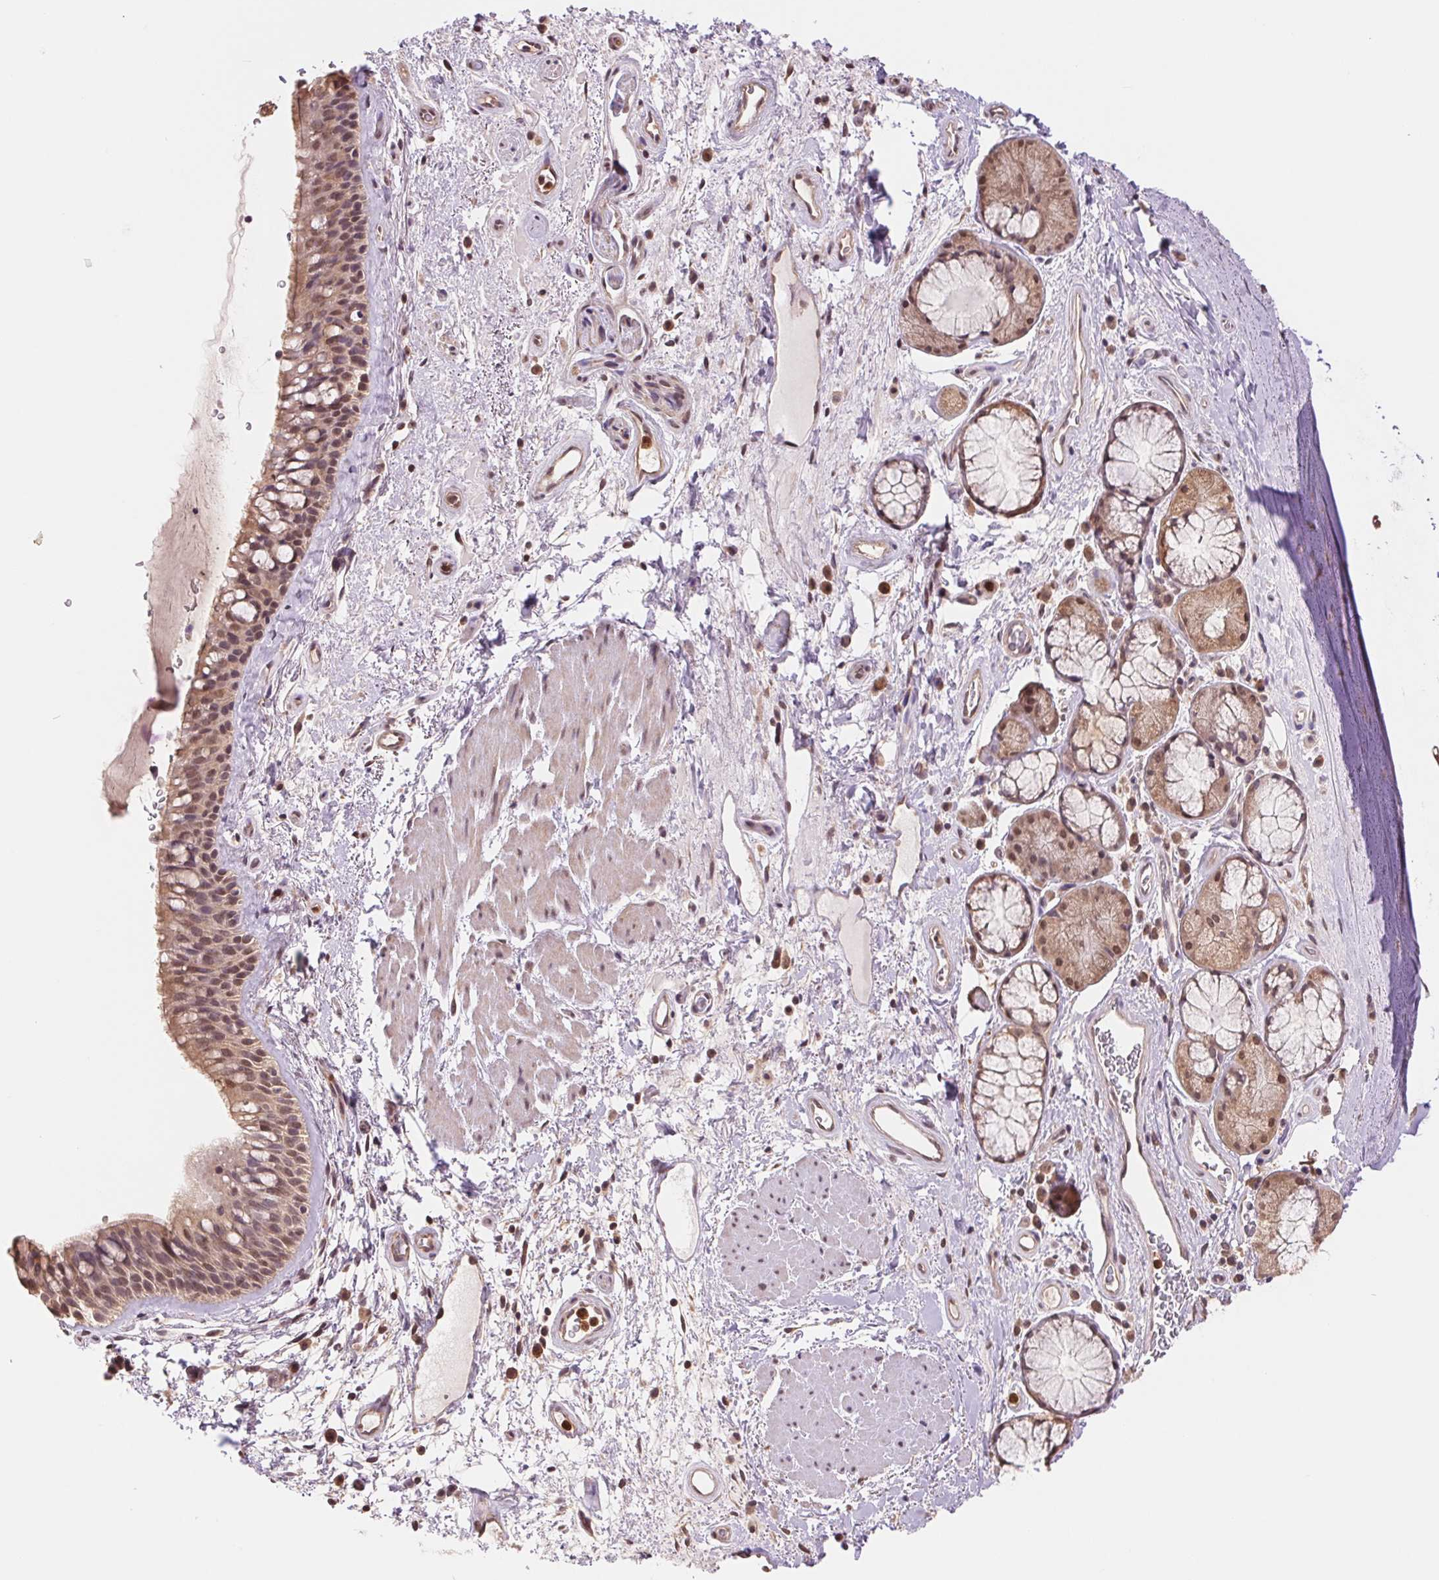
{"staining": {"intensity": "weak", "quantity": ">75%", "location": "cytoplasmic/membranous,nuclear"}, "tissue": "bronchus", "cell_type": "Respiratory epithelial cells", "image_type": "normal", "snomed": [{"axis": "morphology", "description": "Normal tissue, NOS"}, {"axis": "topography", "description": "Bronchus"}], "caption": "Immunohistochemical staining of normal bronchus exhibits low levels of weak cytoplasmic/membranous,nuclear expression in approximately >75% of respiratory epithelial cells. The protein of interest is stained brown, and the nuclei are stained in blue (DAB (3,3'-diaminobenzidine) IHC with brightfield microscopy, high magnification).", "gene": "CDC123", "patient": {"sex": "male", "age": 48}}